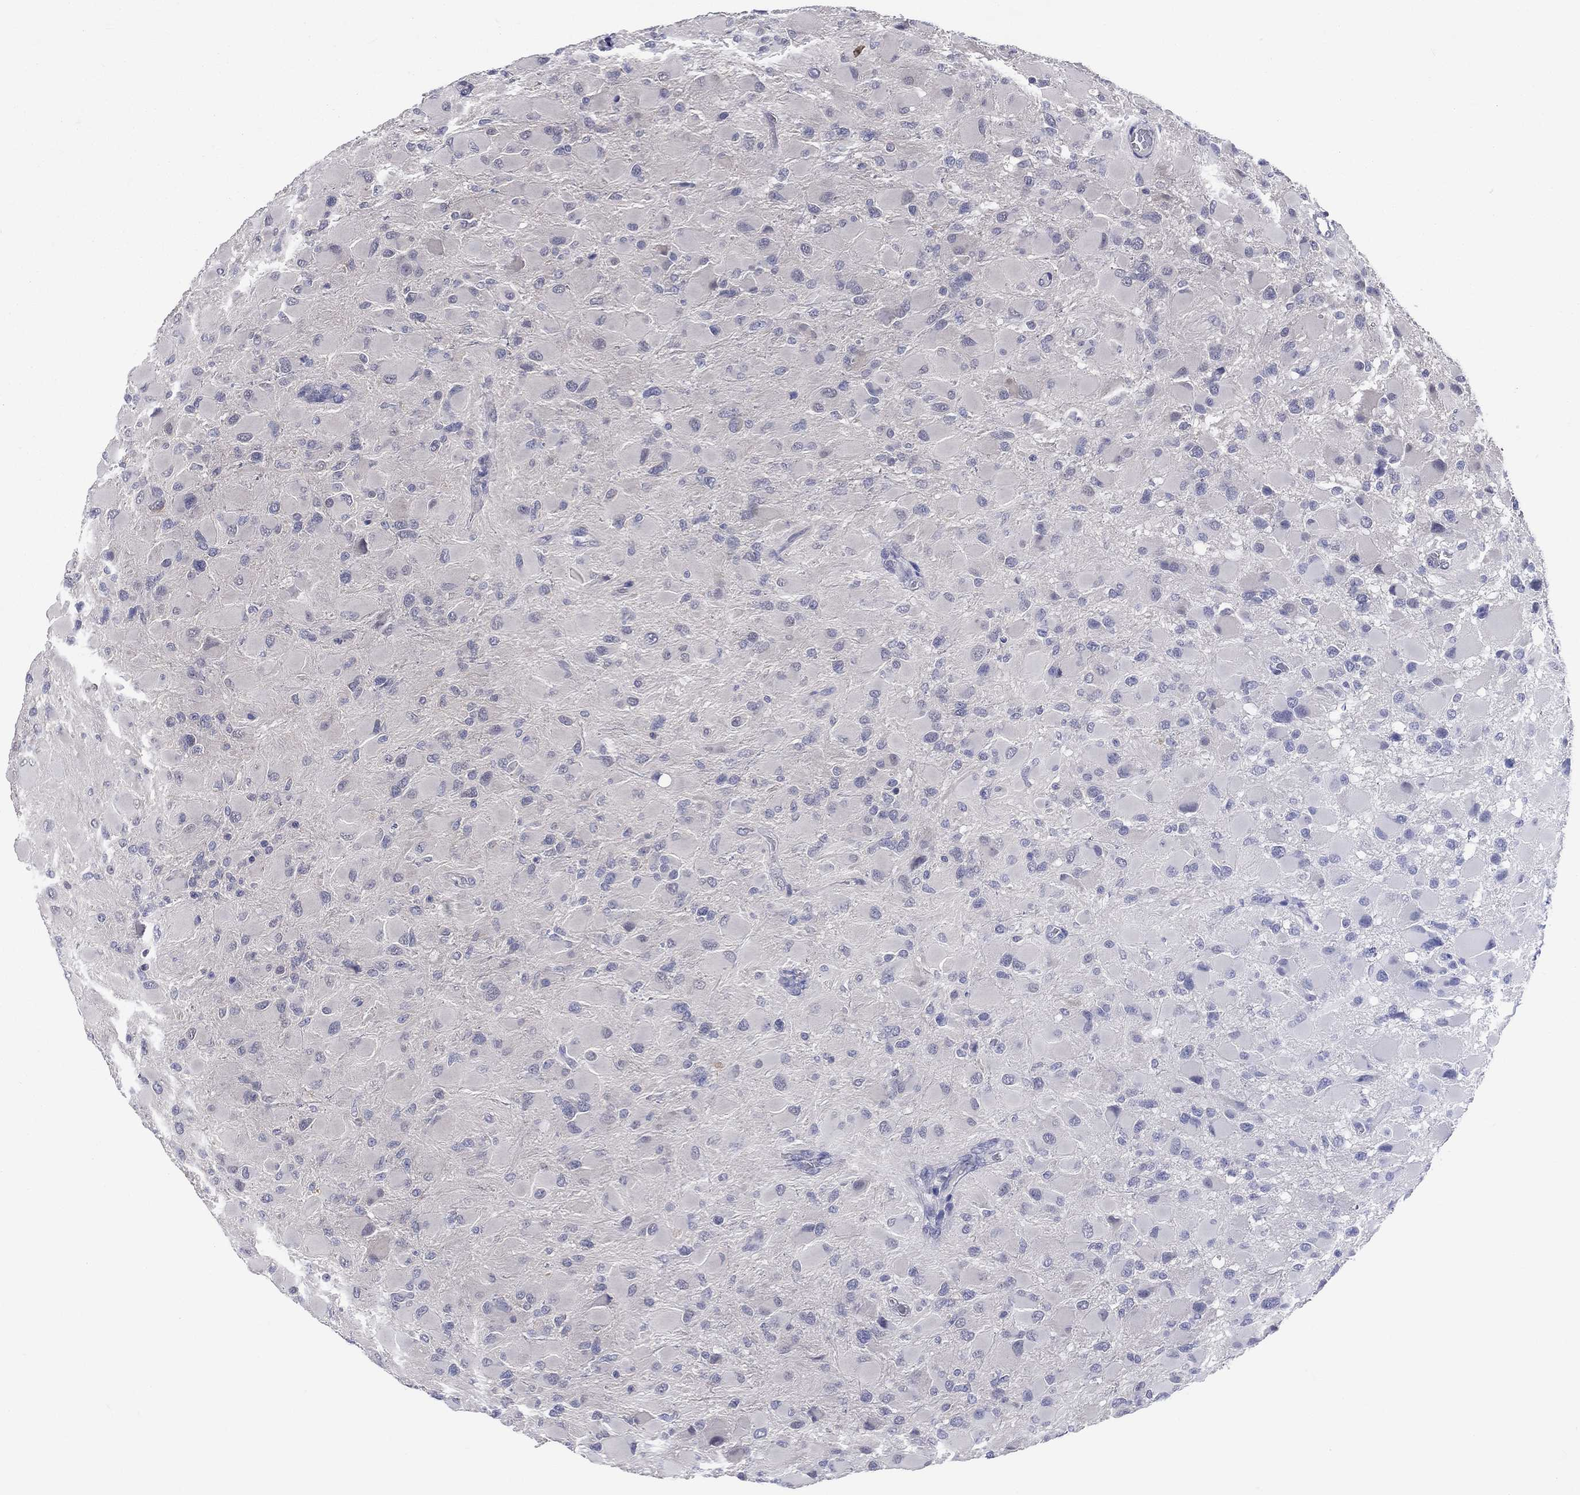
{"staining": {"intensity": "negative", "quantity": "none", "location": "none"}, "tissue": "glioma", "cell_type": "Tumor cells", "image_type": "cancer", "snomed": [{"axis": "morphology", "description": "Glioma, malignant, High grade"}, {"axis": "topography", "description": "Cerebral cortex"}], "caption": "This is a image of IHC staining of malignant glioma (high-grade), which shows no expression in tumor cells.", "gene": "DLG4", "patient": {"sex": "female", "age": 36}}